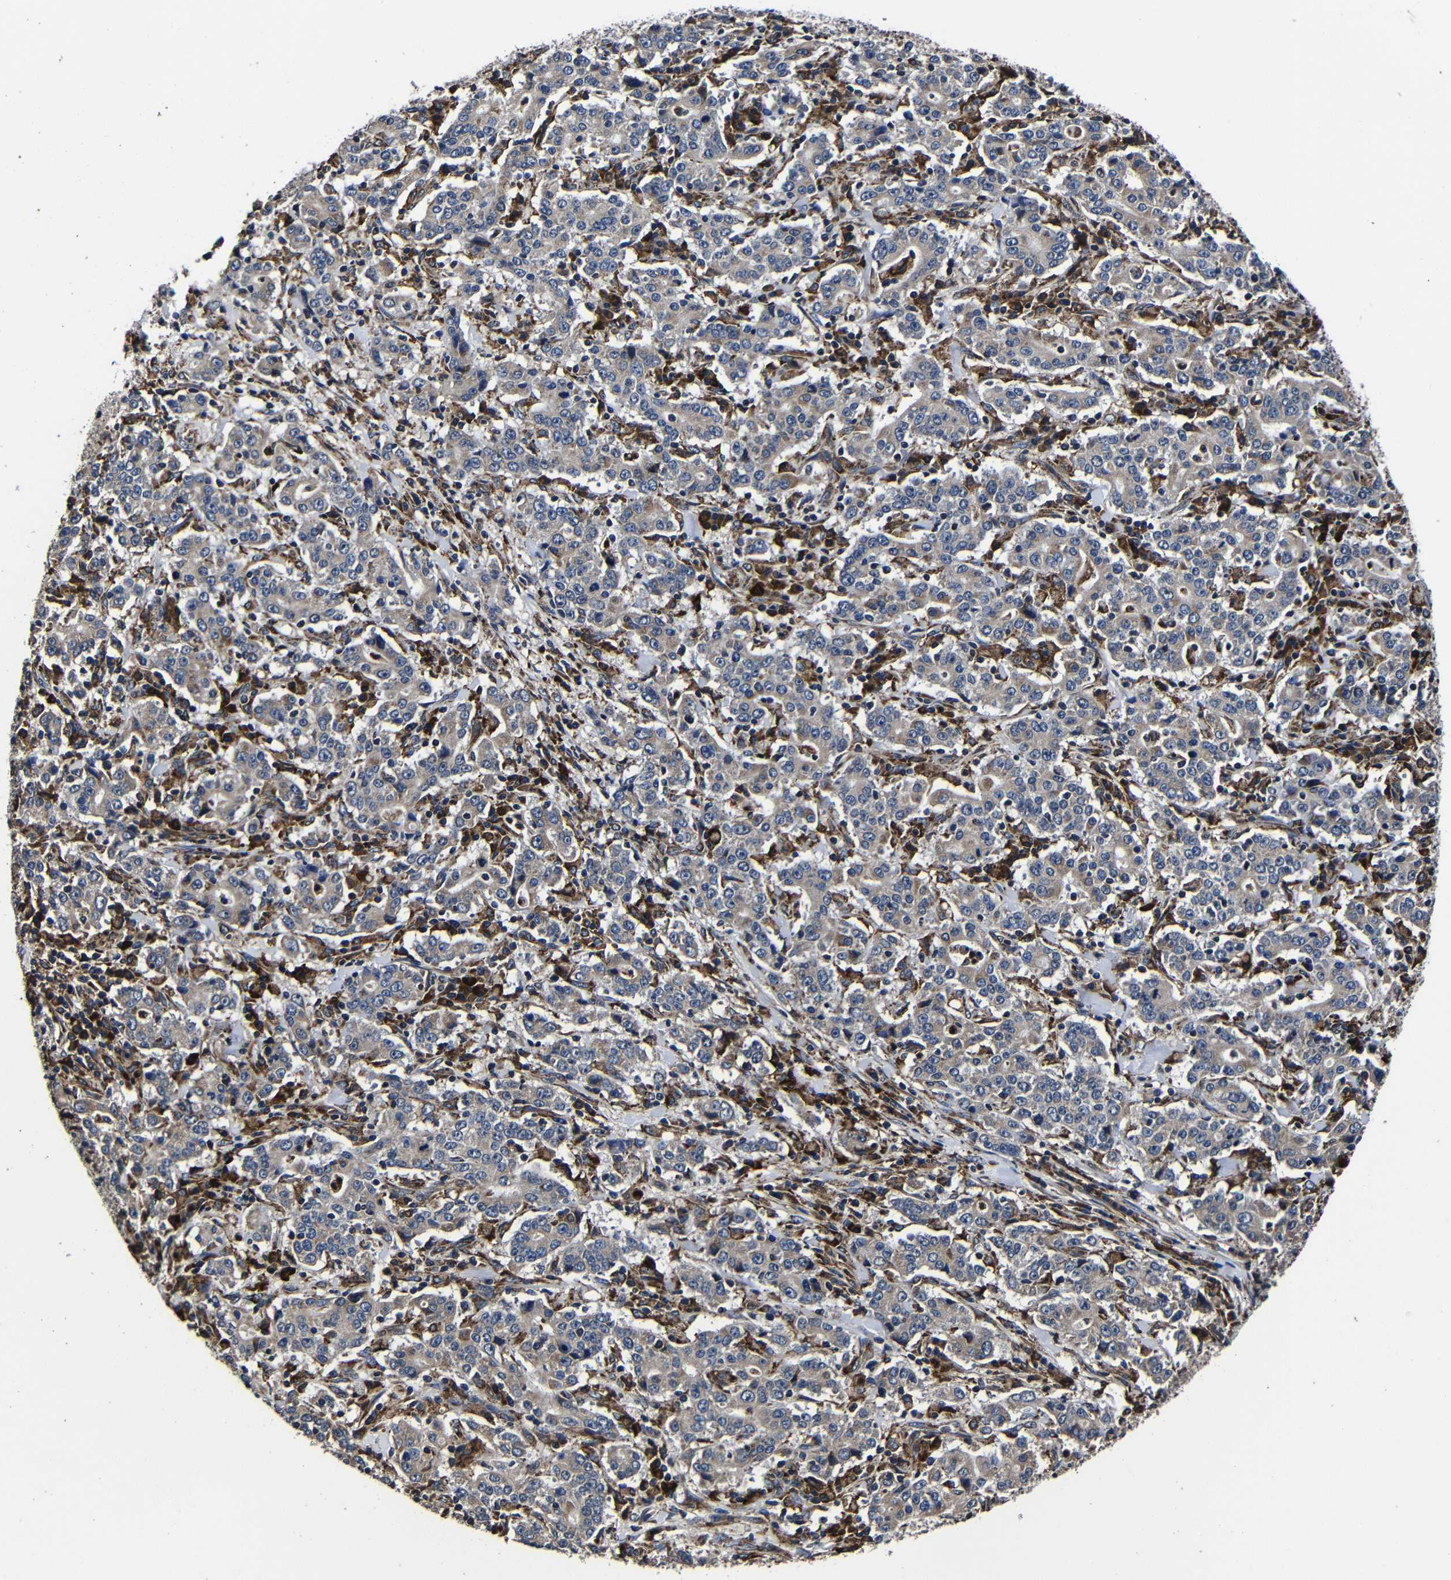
{"staining": {"intensity": "weak", "quantity": ">75%", "location": "cytoplasmic/membranous"}, "tissue": "stomach cancer", "cell_type": "Tumor cells", "image_type": "cancer", "snomed": [{"axis": "morphology", "description": "Normal tissue, NOS"}, {"axis": "morphology", "description": "Adenocarcinoma, NOS"}, {"axis": "topography", "description": "Stomach, upper"}, {"axis": "topography", "description": "Stomach"}], "caption": "There is low levels of weak cytoplasmic/membranous staining in tumor cells of stomach adenocarcinoma, as demonstrated by immunohistochemical staining (brown color).", "gene": "SCN9A", "patient": {"sex": "male", "age": 59}}